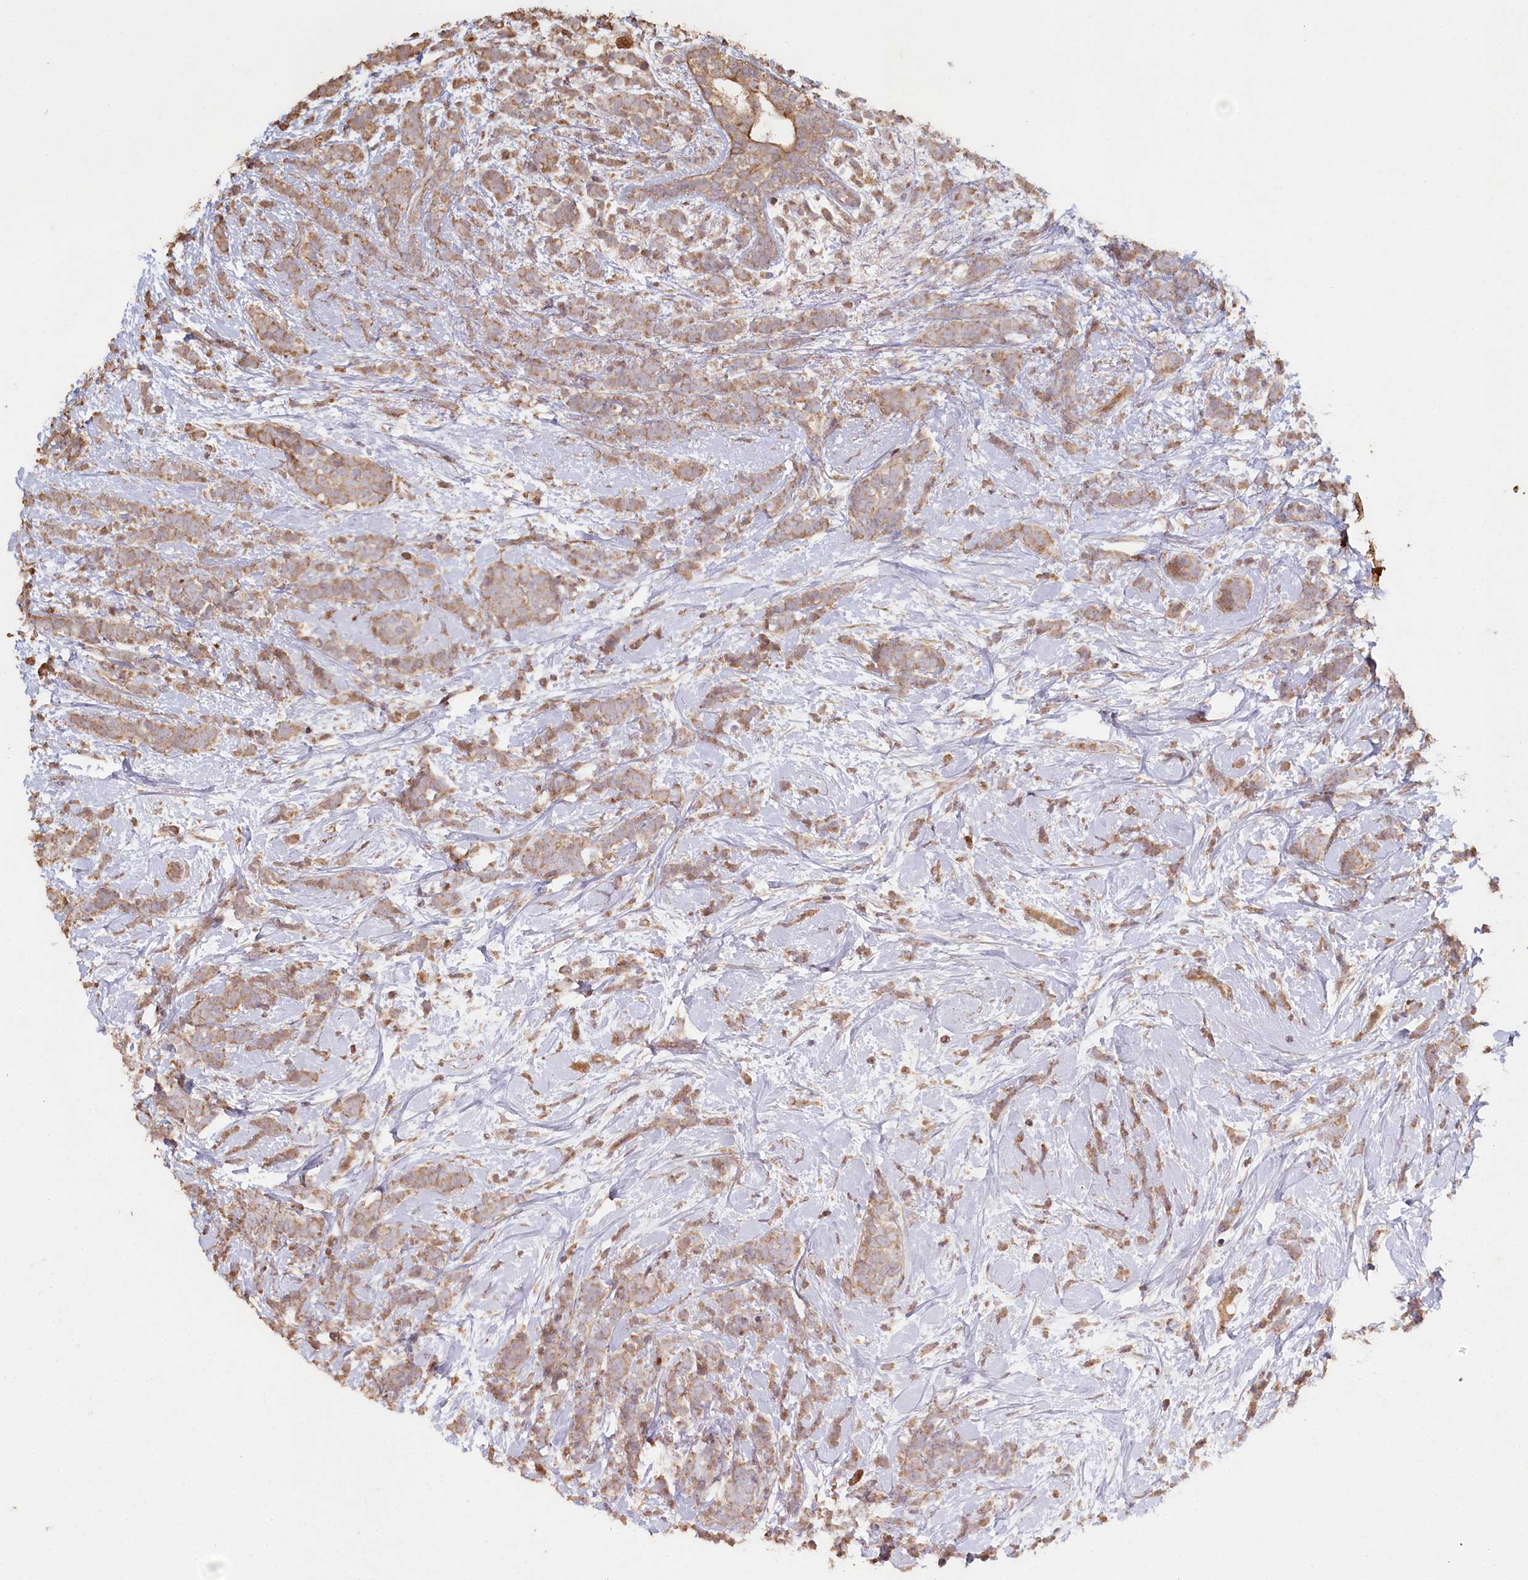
{"staining": {"intensity": "weak", "quantity": ">75%", "location": "cytoplasmic/membranous"}, "tissue": "breast cancer", "cell_type": "Tumor cells", "image_type": "cancer", "snomed": [{"axis": "morphology", "description": "Lobular carcinoma"}, {"axis": "topography", "description": "Breast"}], "caption": "Breast lobular carcinoma stained with a protein marker reveals weak staining in tumor cells.", "gene": "HAL", "patient": {"sex": "female", "age": 58}}